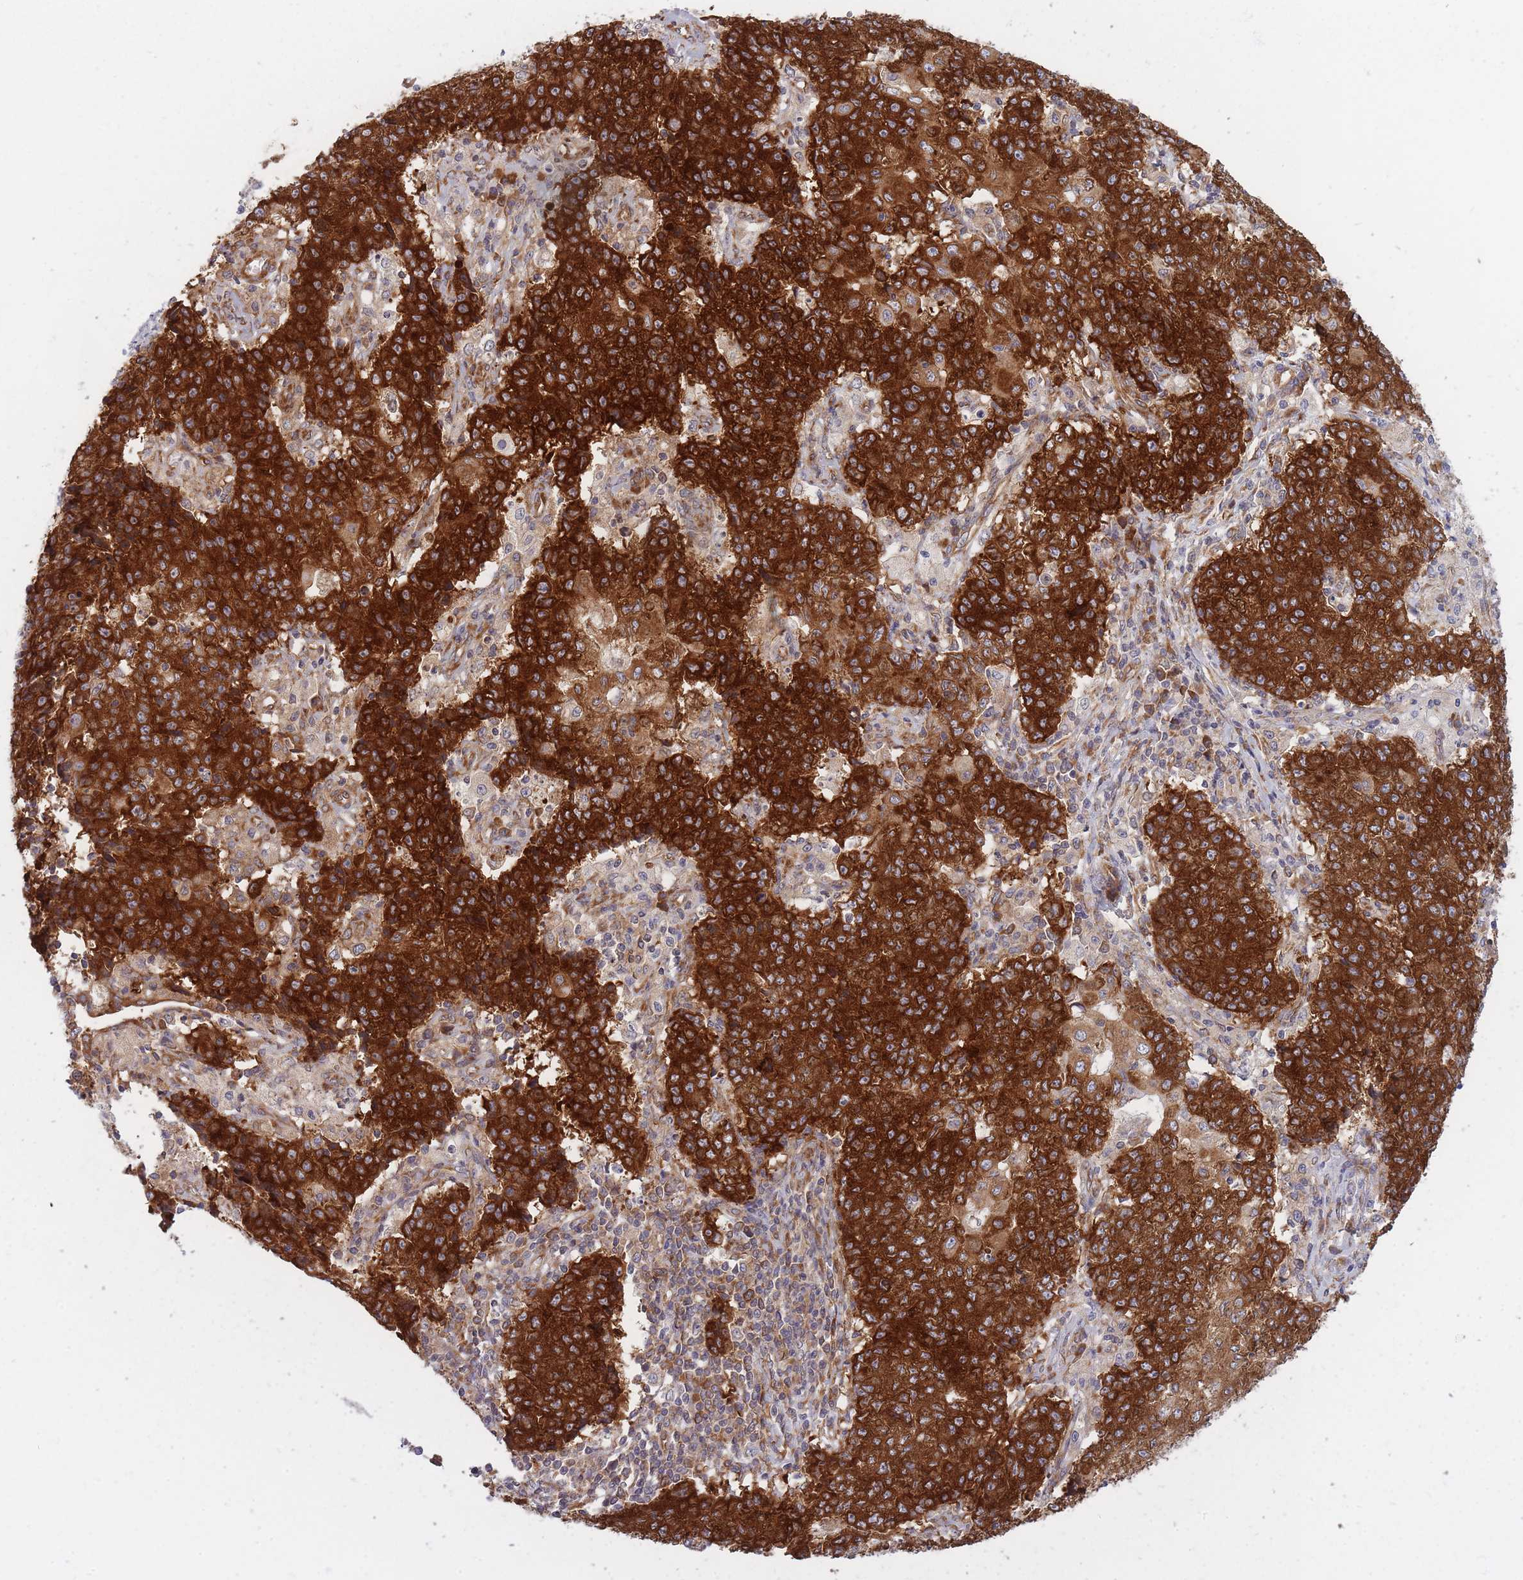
{"staining": {"intensity": "strong", "quantity": ">75%", "location": "cytoplasmic/membranous"}, "tissue": "ovarian cancer", "cell_type": "Tumor cells", "image_type": "cancer", "snomed": [{"axis": "morphology", "description": "Carcinoma, endometroid"}, {"axis": "topography", "description": "Ovary"}], "caption": "Human ovarian cancer stained with a protein marker exhibits strong staining in tumor cells.", "gene": "CCDC124", "patient": {"sex": "female", "age": 42}}